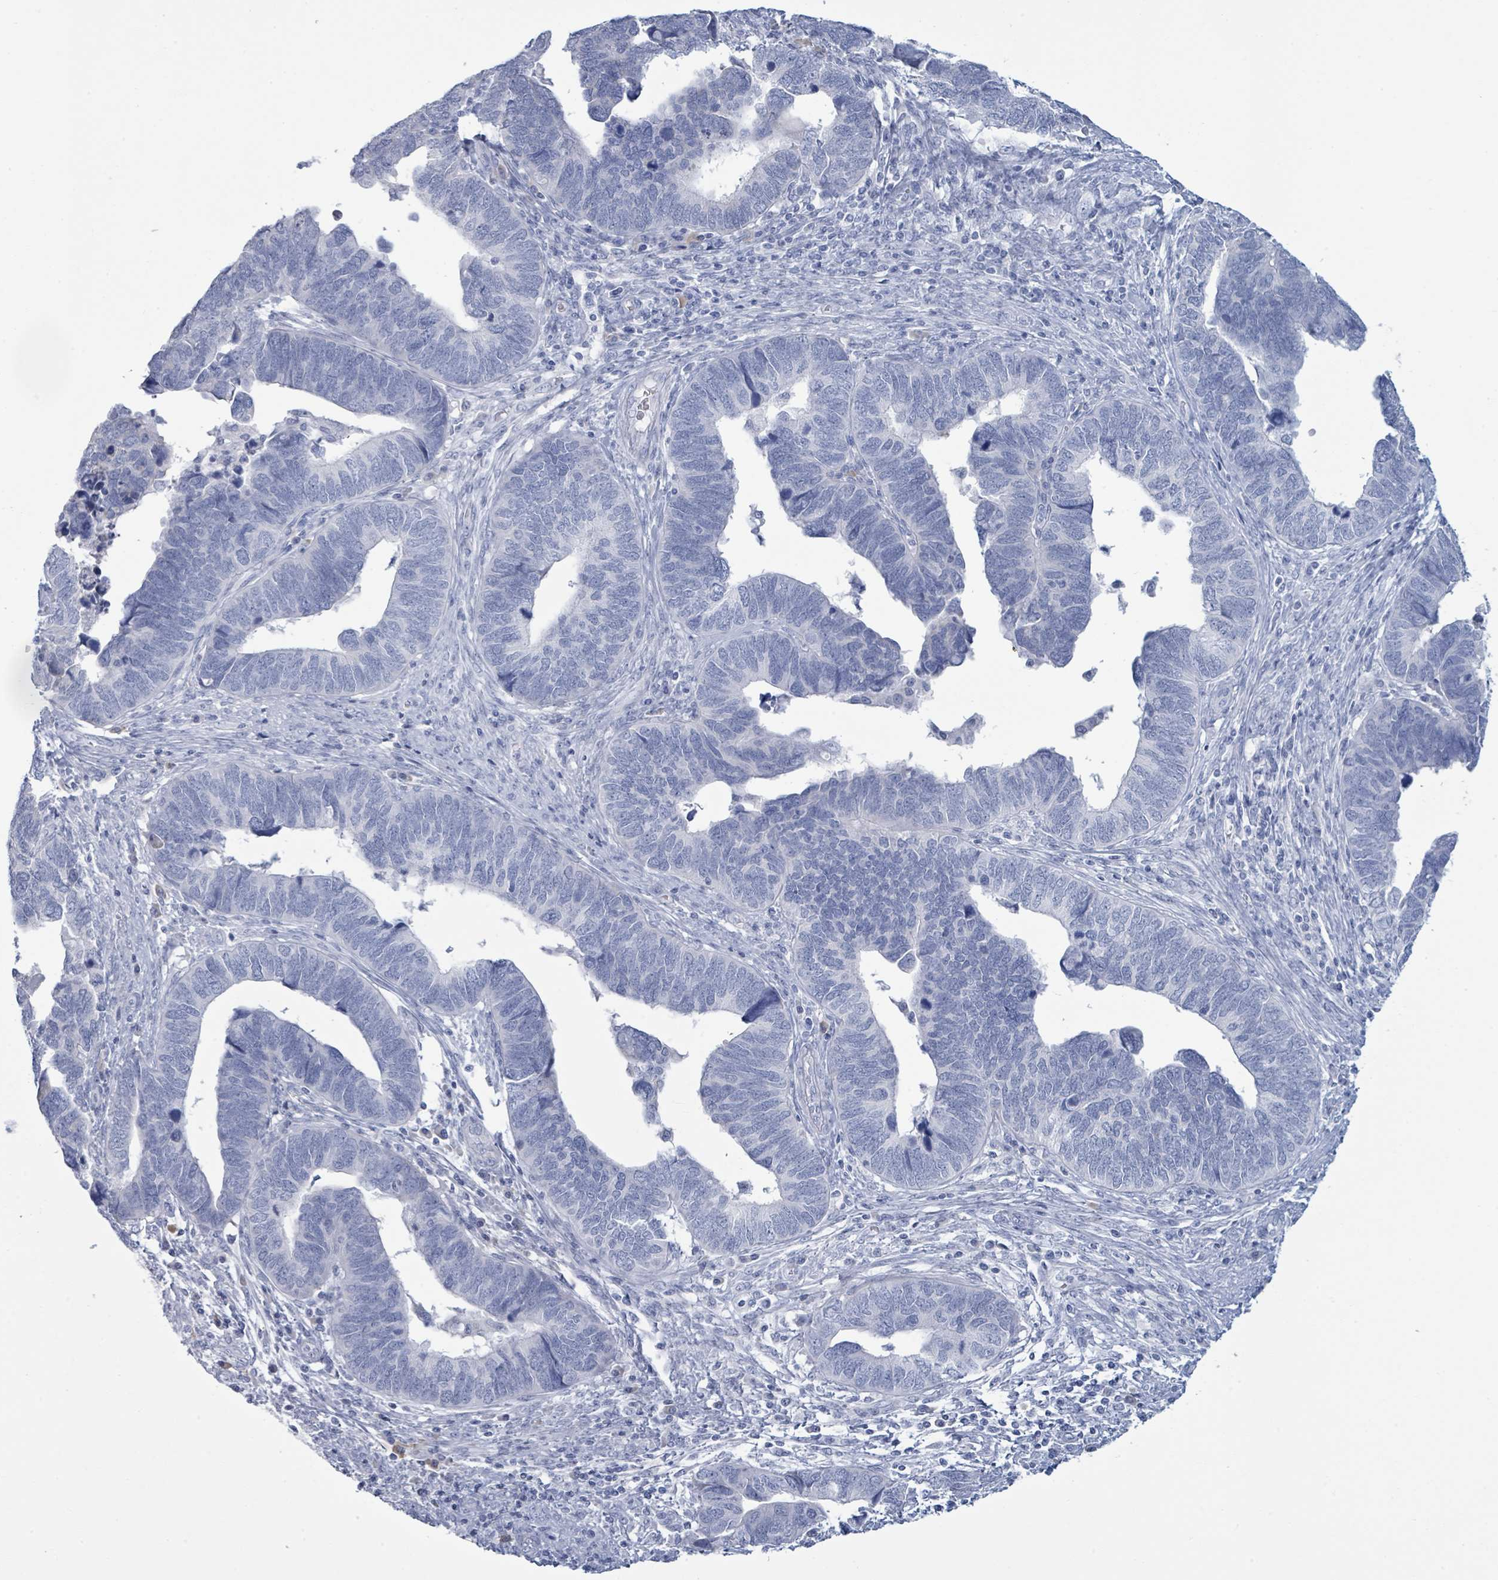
{"staining": {"intensity": "negative", "quantity": "none", "location": "none"}, "tissue": "endometrial cancer", "cell_type": "Tumor cells", "image_type": "cancer", "snomed": [{"axis": "morphology", "description": "Adenocarcinoma, NOS"}, {"axis": "topography", "description": "Endometrium"}], "caption": "IHC image of neoplastic tissue: adenocarcinoma (endometrial) stained with DAB (3,3'-diaminobenzidine) shows no significant protein positivity in tumor cells. (DAB (3,3'-diaminobenzidine) immunohistochemistry, high magnification).", "gene": "PGA3", "patient": {"sex": "female", "age": 79}}